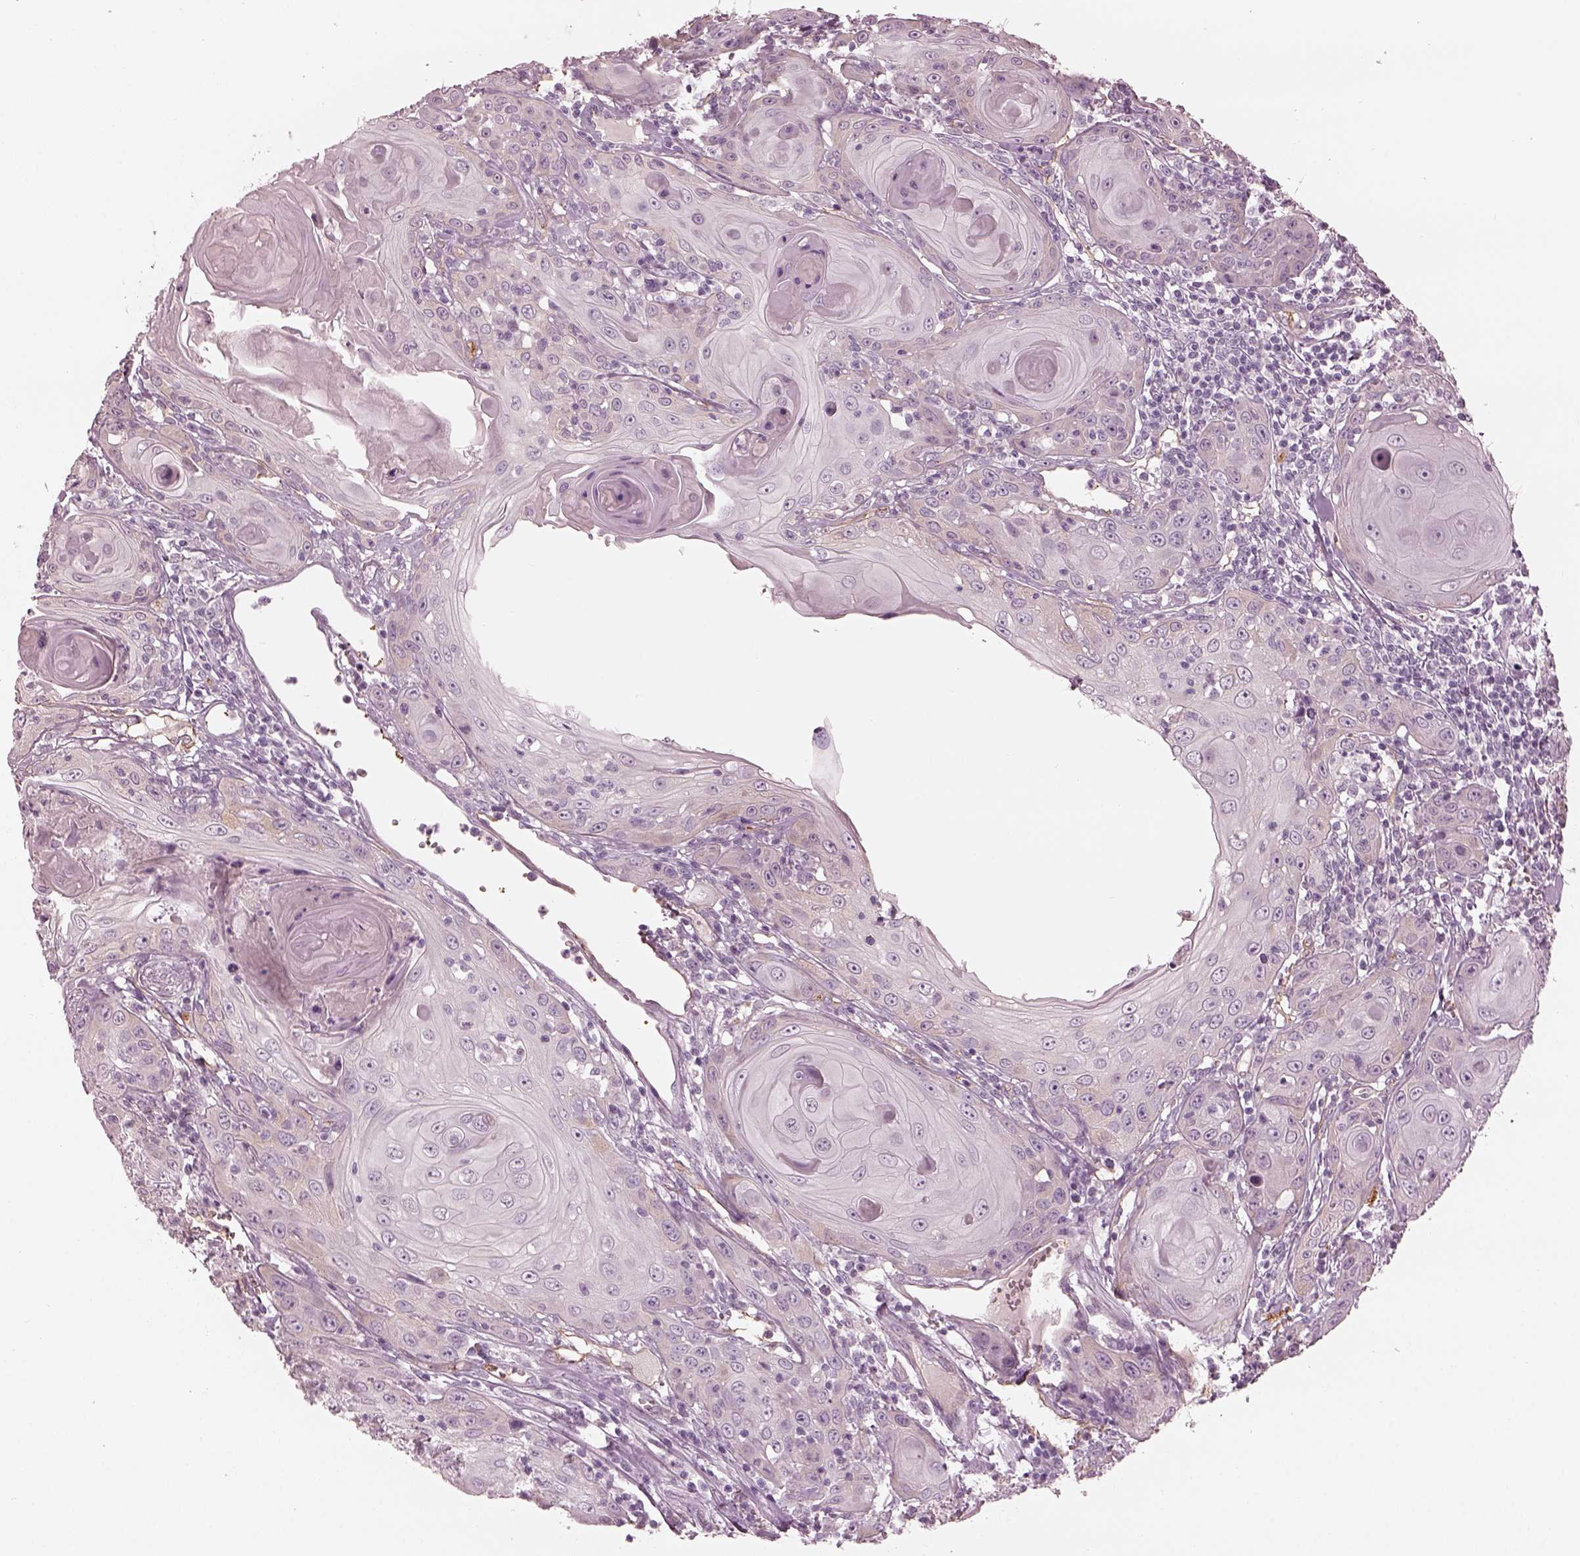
{"staining": {"intensity": "negative", "quantity": "none", "location": "none"}, "tissue": "head and neck cancer", "cell_type": "Tumor cells", "image_type": "cancer", "snomed": [{"axis": "morphology", "description": "Squamous cell carcinoma, NOS"}, {"axis": "topography", "description": "Head-Neck"}], "caption": "Immunohistochemistry (IHC) micrograph of head and neck squamous cell carcinoma stained for a protein (brown), which reveals no positivity in tumor cells.", "gene": "EIF4E1B", "patient": {"sex": "female", "age": 80}}